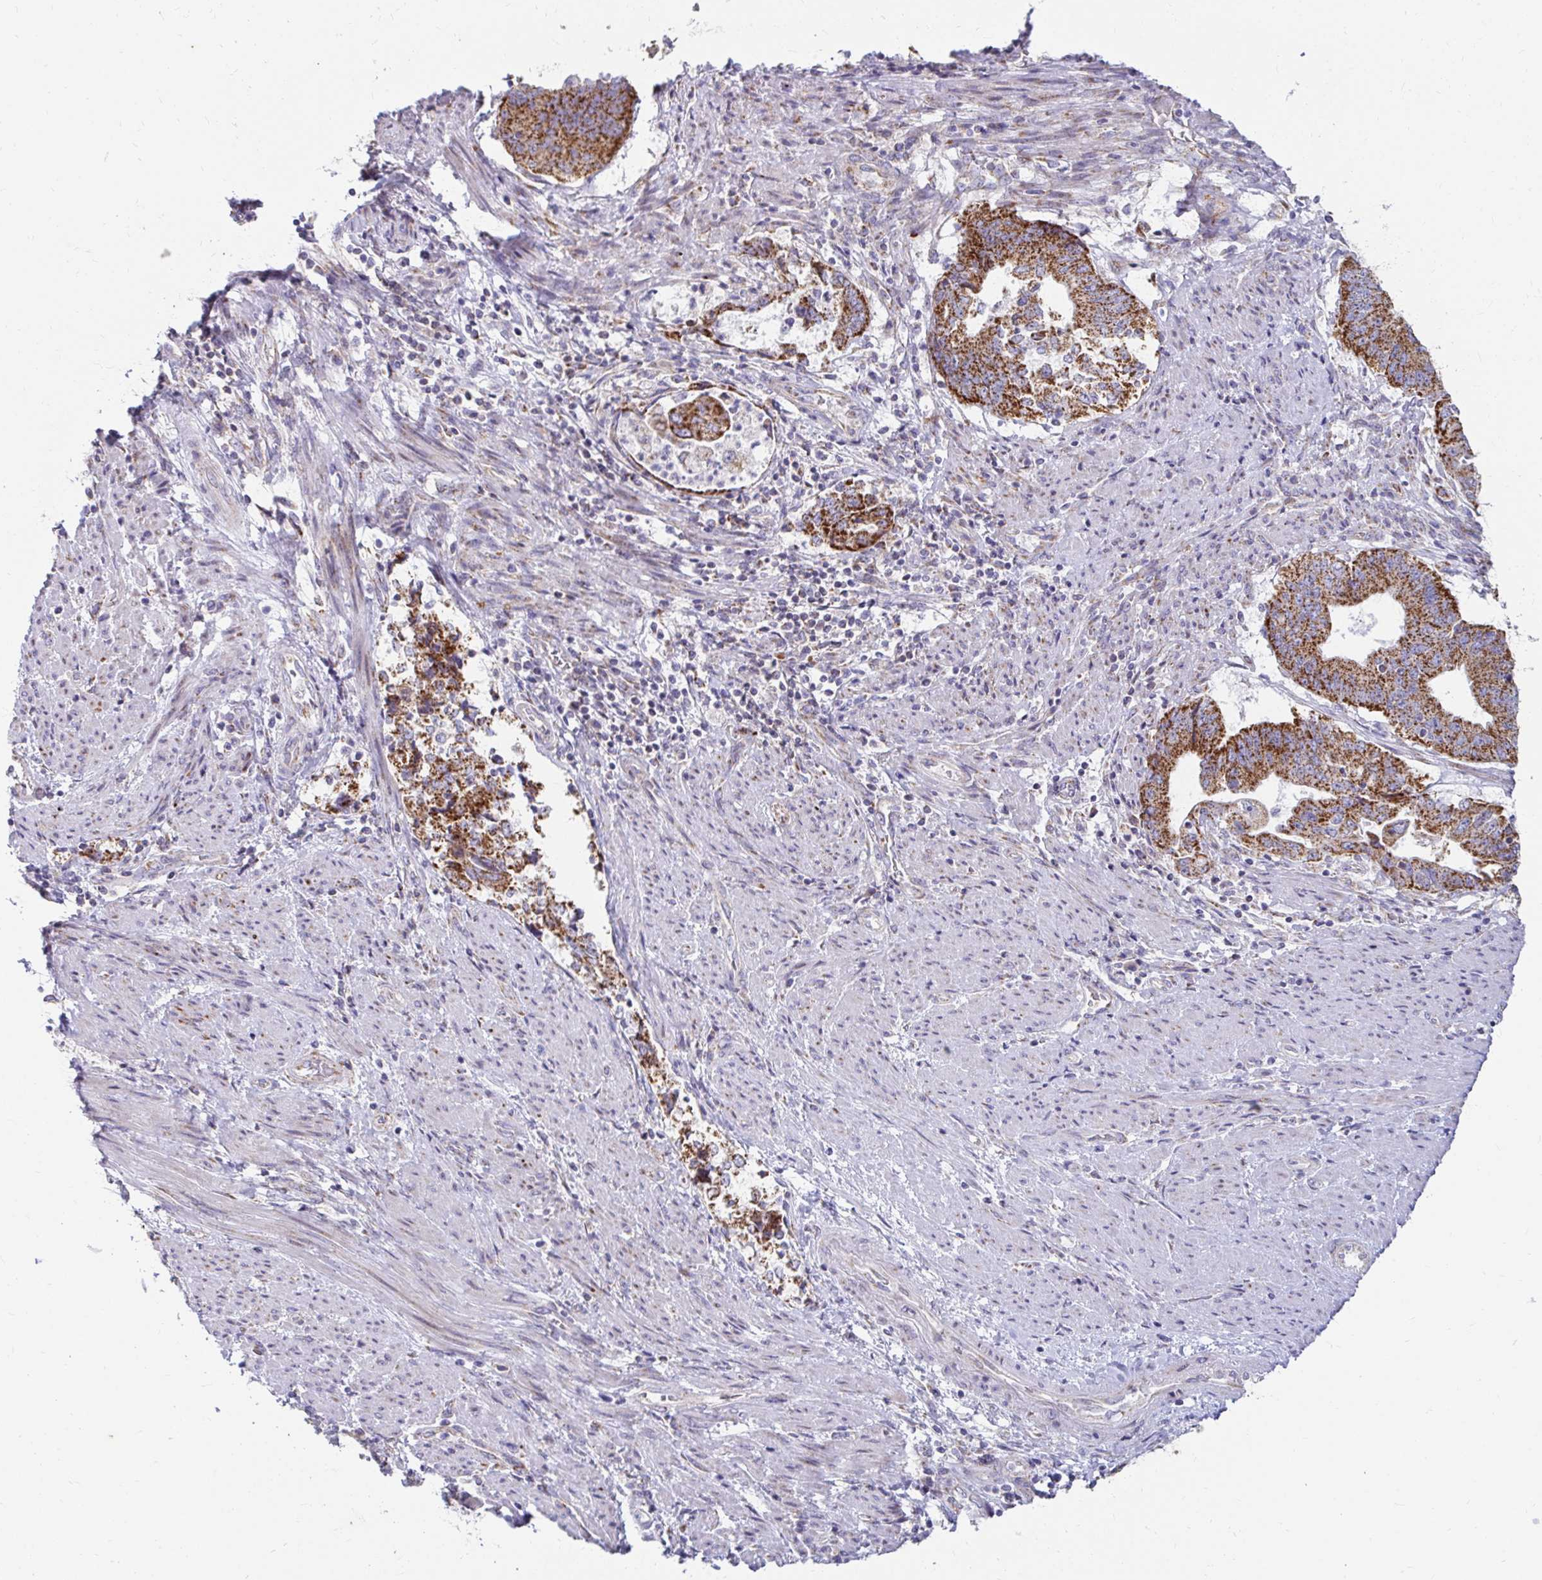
{"staining": {"intensity": "strong", "quantity": ">75%", "location": "cytoplasmic/membranous"}, "tissue": "endometrial cancer", "cell_type": "Tumor cells", "image_type": "cancer", "snomed": [{"axis": "morphology", "description": "Adenocarcinoma, NOS"}, {"axis": "topography", "description": "Endometrium"}], "caption": "Immunohistochemical staining of human endometrial cancer demonstrates strong cytoplasmic/membranous protein positivity in approximately >75% of tumor cells.", "gene": "EXOC5", "patient": {"sex": "female", "age": 65}}